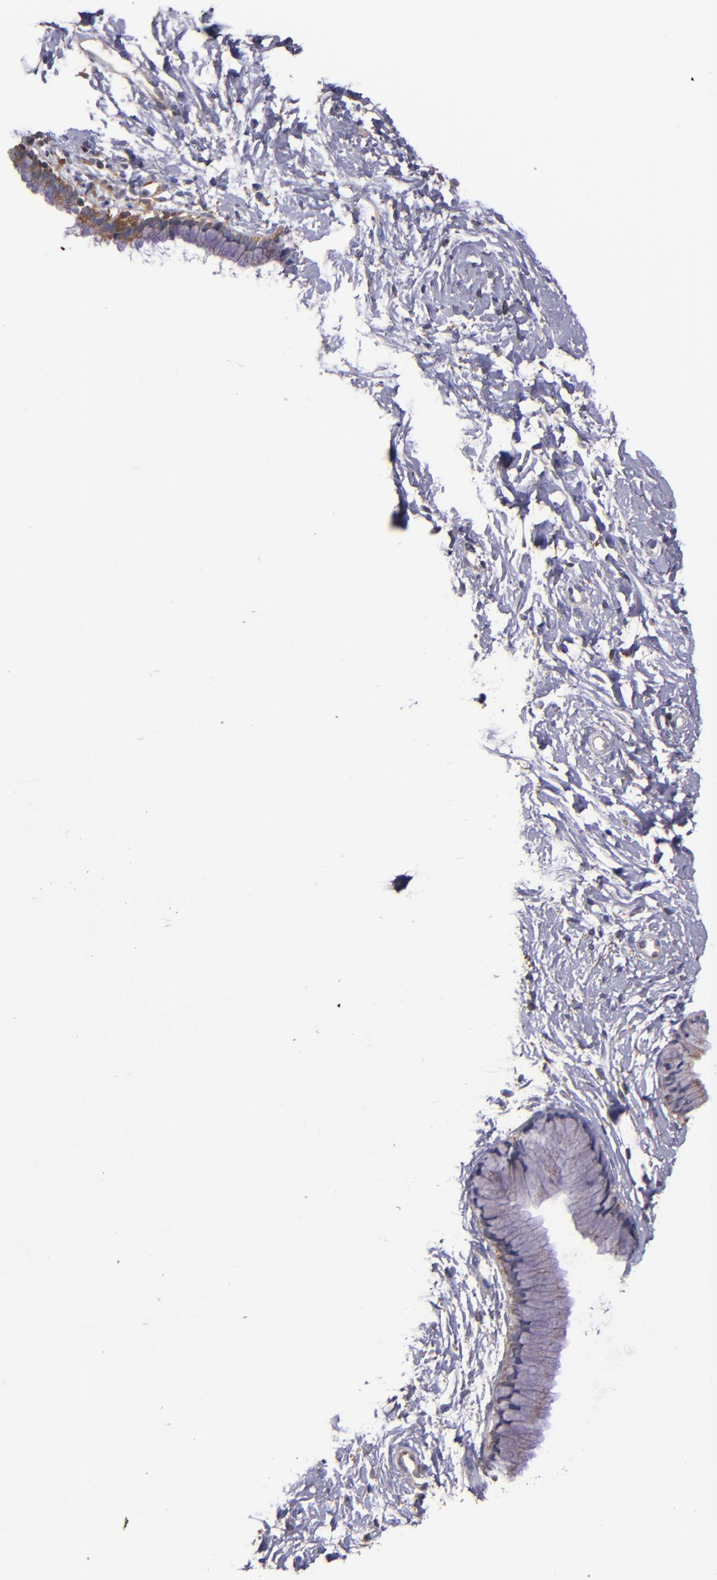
{"staining": {"intensity": "moderate", "quantity": ">75%", "location": "cytoplasmic/membranous"}, "tissue": "cervix", "cell_type": "Glandular cells", "image_type": "normal", "snomed": [{"axis": "morphology", "description": "Normal tissue, NOS"}, {"axis": "topography", "description": "Cervix"}], "caption": "Glandular cells exhibit medium levels of moderate cytoplasmic/membranous expression in about >75% of cells in unremarkable human cervix.", "gene": "EIF4ENIF1", "patient": {"sex": "female", "age": 46}}